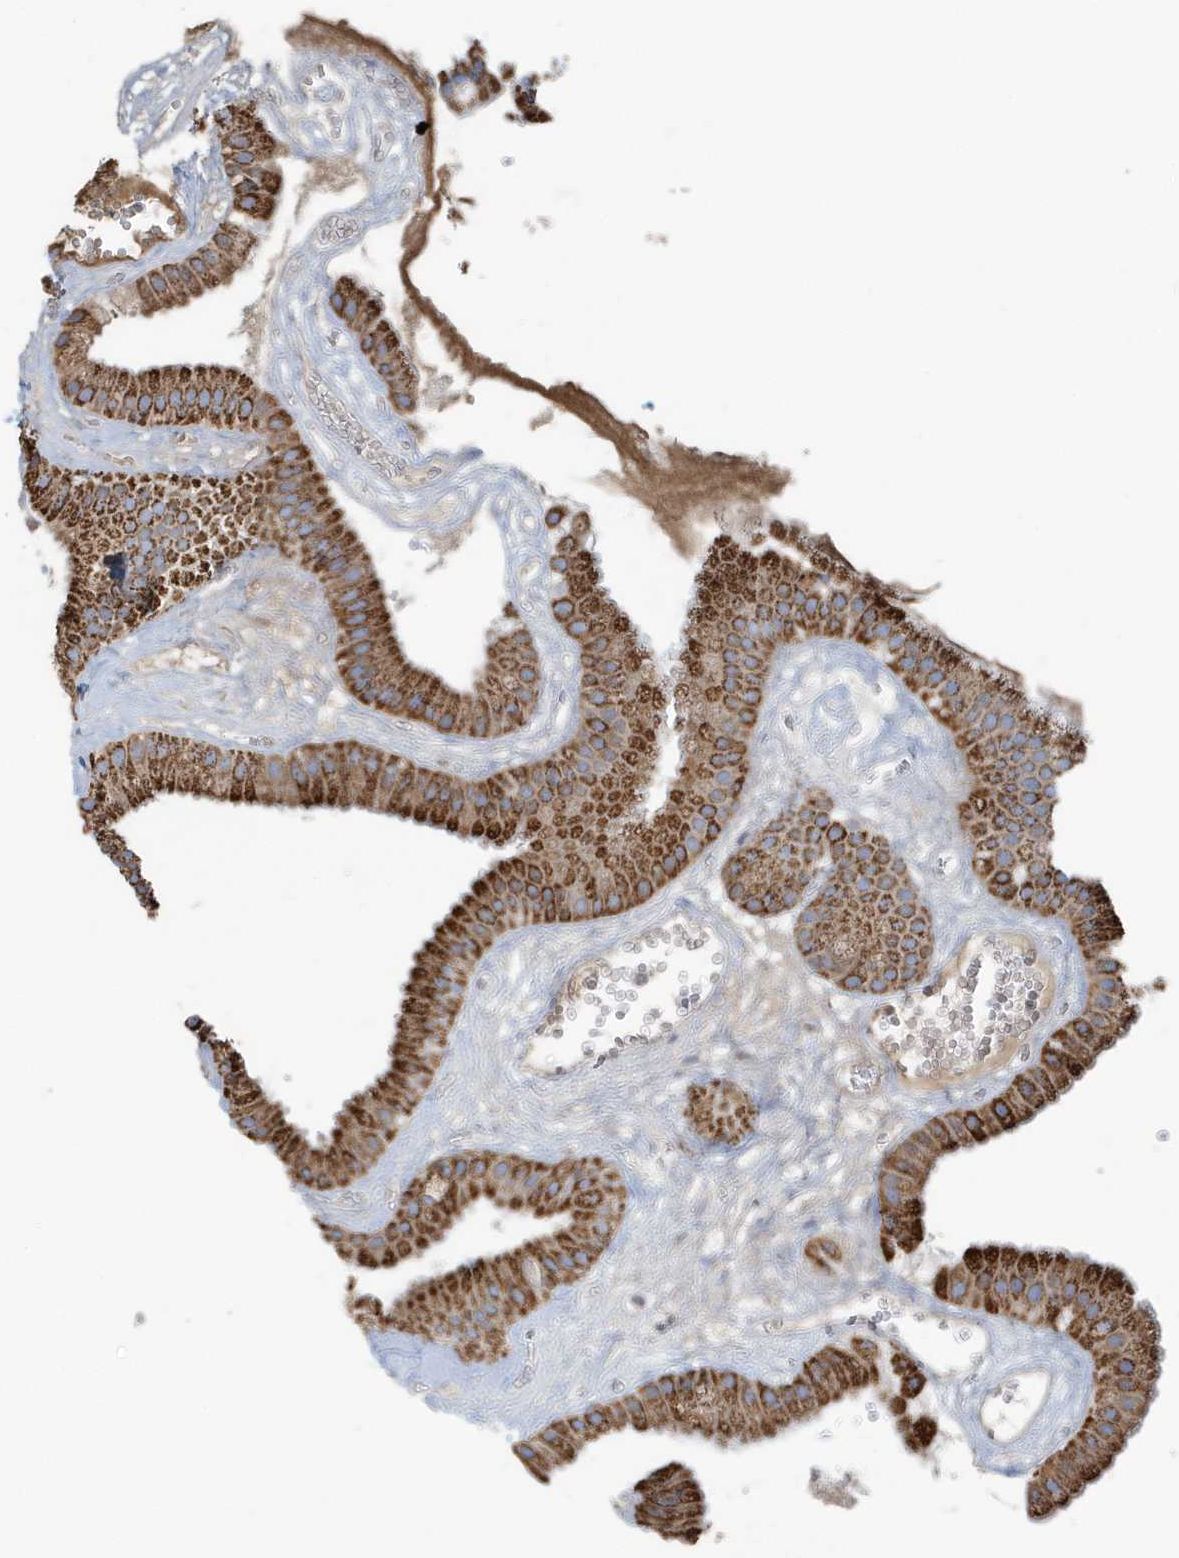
{"staining": {"intensity": "strong", "quantity": ">75%", "location": "cytoplasmic/membranous"}, "tissue": "gallbladder", "cell_type": "Glandular cells", "image_type": "normal", "snomed": [{"axis": "morphology", "description": "Normal tissue, NOS"}, {"axis": "topography", "description": "Gallbladder"}], "caption": "This is an image of immunohistochemistry staining of normal gallbladder, which shows strong positivity in the cytoplasmic/membranous of glandular cells.", "gene": "RAB11FIP3", "patient": {"sex": "male", "age": 55}}